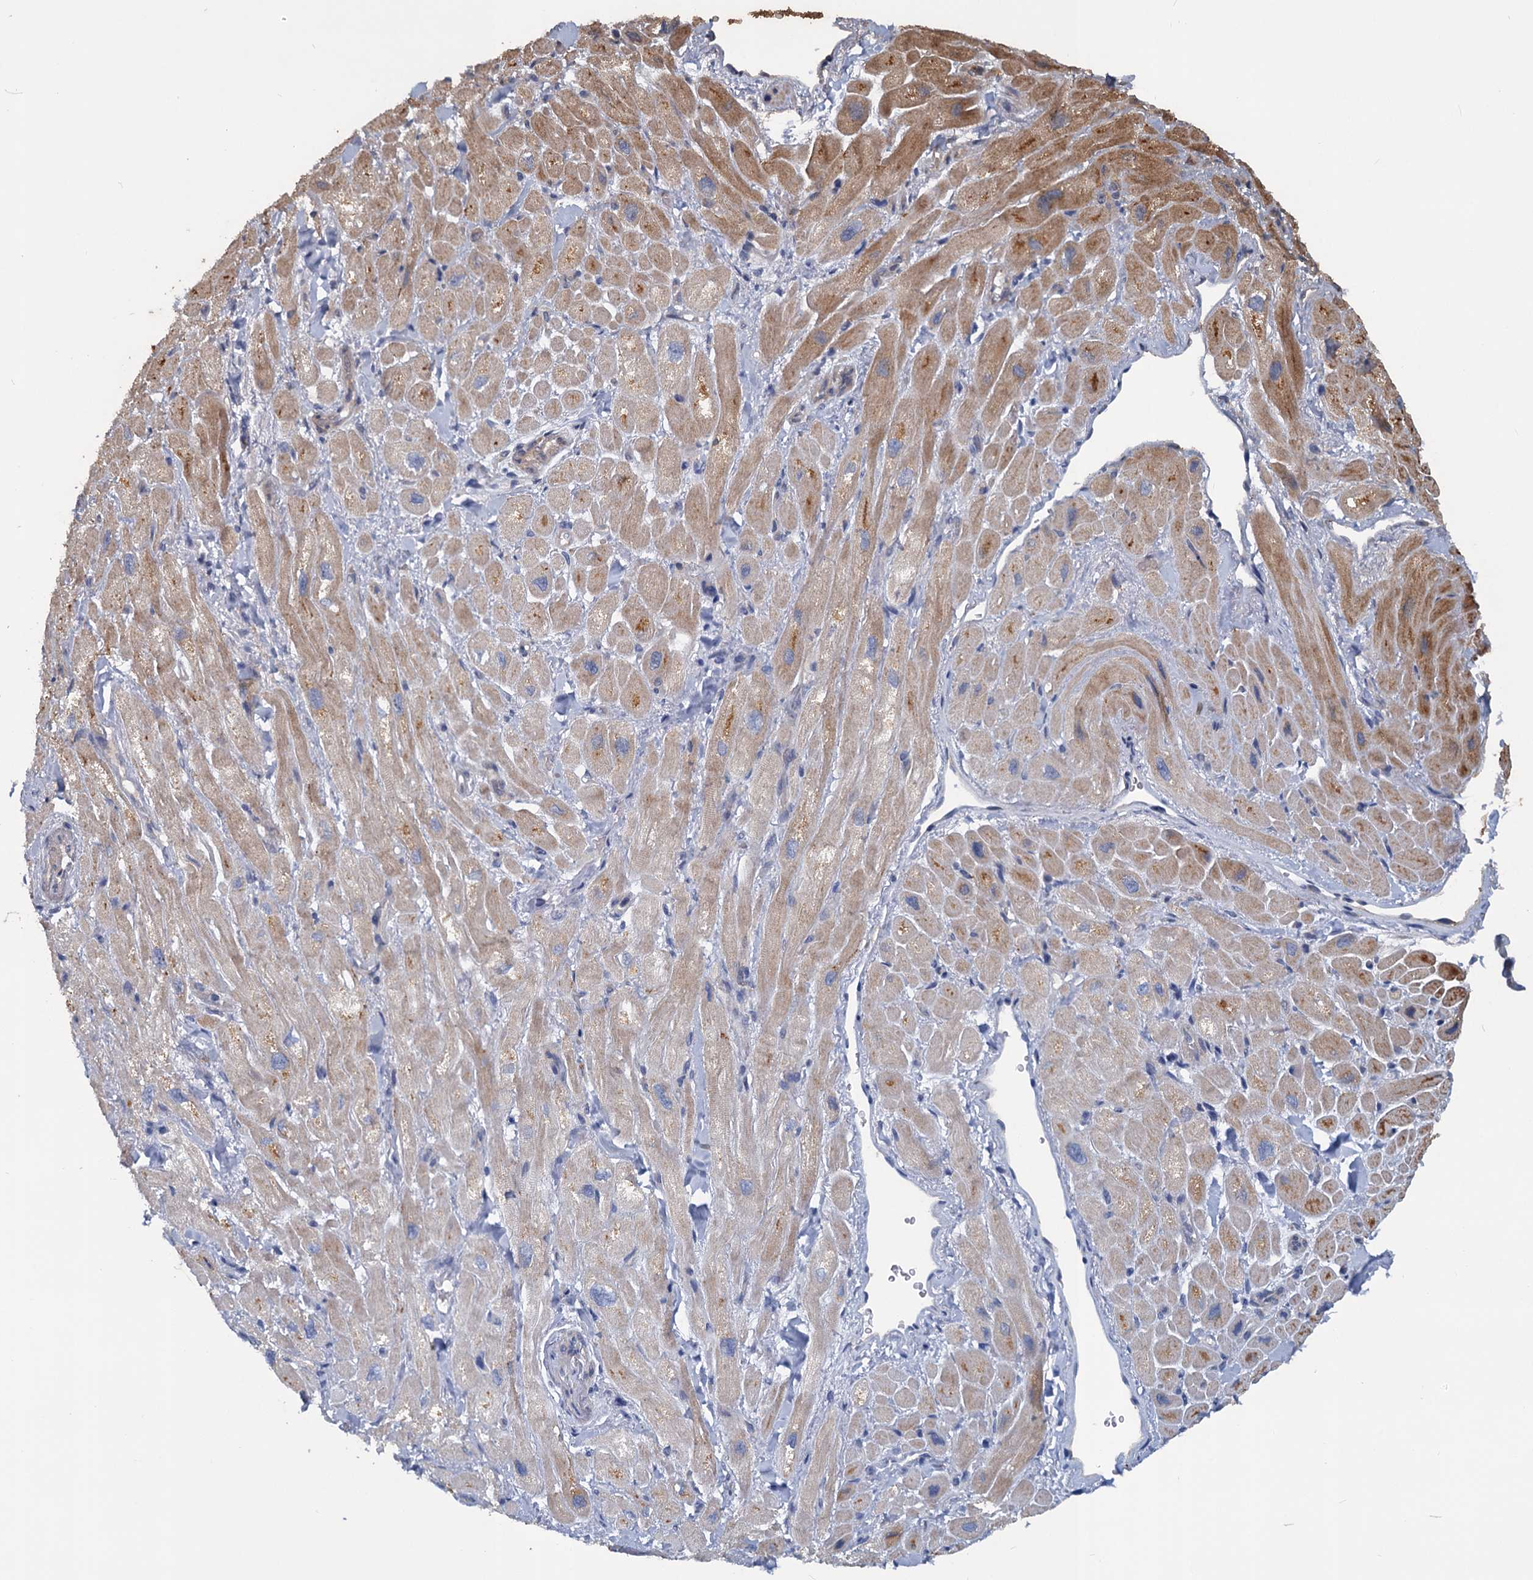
{"staining": {"intensity": "moderate", "quantity": "25%-75%", "location": "cytoplasmic/membranous"}, "tissue": "heart muscle", "cell_type": "Cardiomyocytes", "image_type": "normal", "snomed": [{"axis": "morphology", "description": "Normal tissue, NOS"}, {"axis": "topography", "description": "Heart"}], "caption": "Unremarkable heart muscle was stained to show a protein in brown. There is medium levels of moderate cytoplasmic/membranous expression in about 25%-75% of cardiomyocytes. Immunohistochemistry stains the protein of interest in brown and the nuclei are stained blue.", "gene": "SLC2A7", "patient": {"sex": "male", "age": 65}}